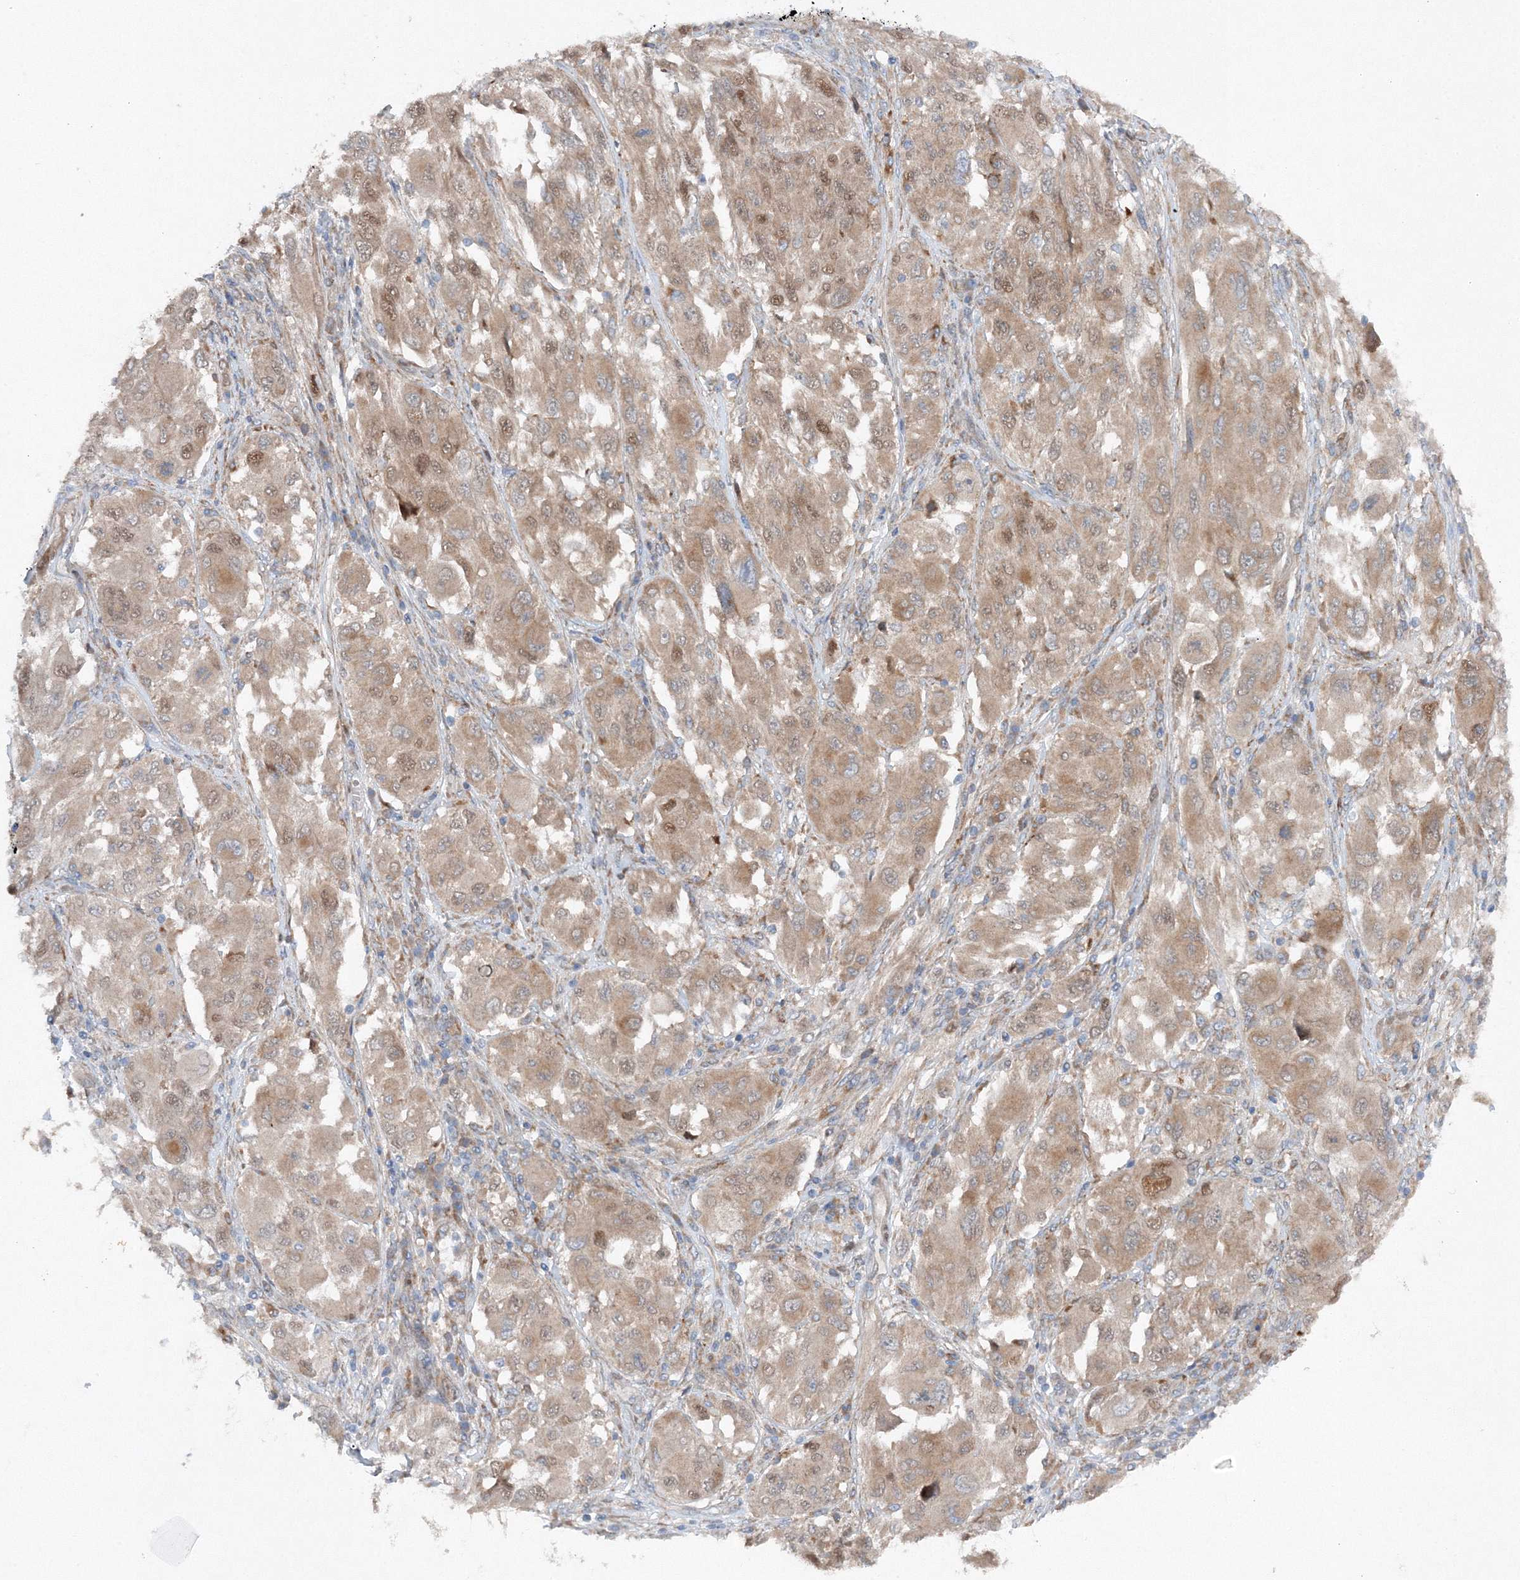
{"staining": {"intensity": "moderate", "quantity": ">75%", "location": "cytoplasmic/membranous,nuclear"}, "tissue": "melanoma", "cell_type": "Tumor cells", "image_type": "cancer", "snomed": [{"axis": "morphology", "description": "Malignant melanoma, NOS"}, {"axis": "topography", "description": "Skin"}], "caption": "Immunohistochemical staining of human malignant melanoma shows moderate cytoplasmic/membranous and nuclear protein staining in about >75% of tumor cells.", "gene": "SLC36A1", "patient": {"sex": "female", "age": 91}}